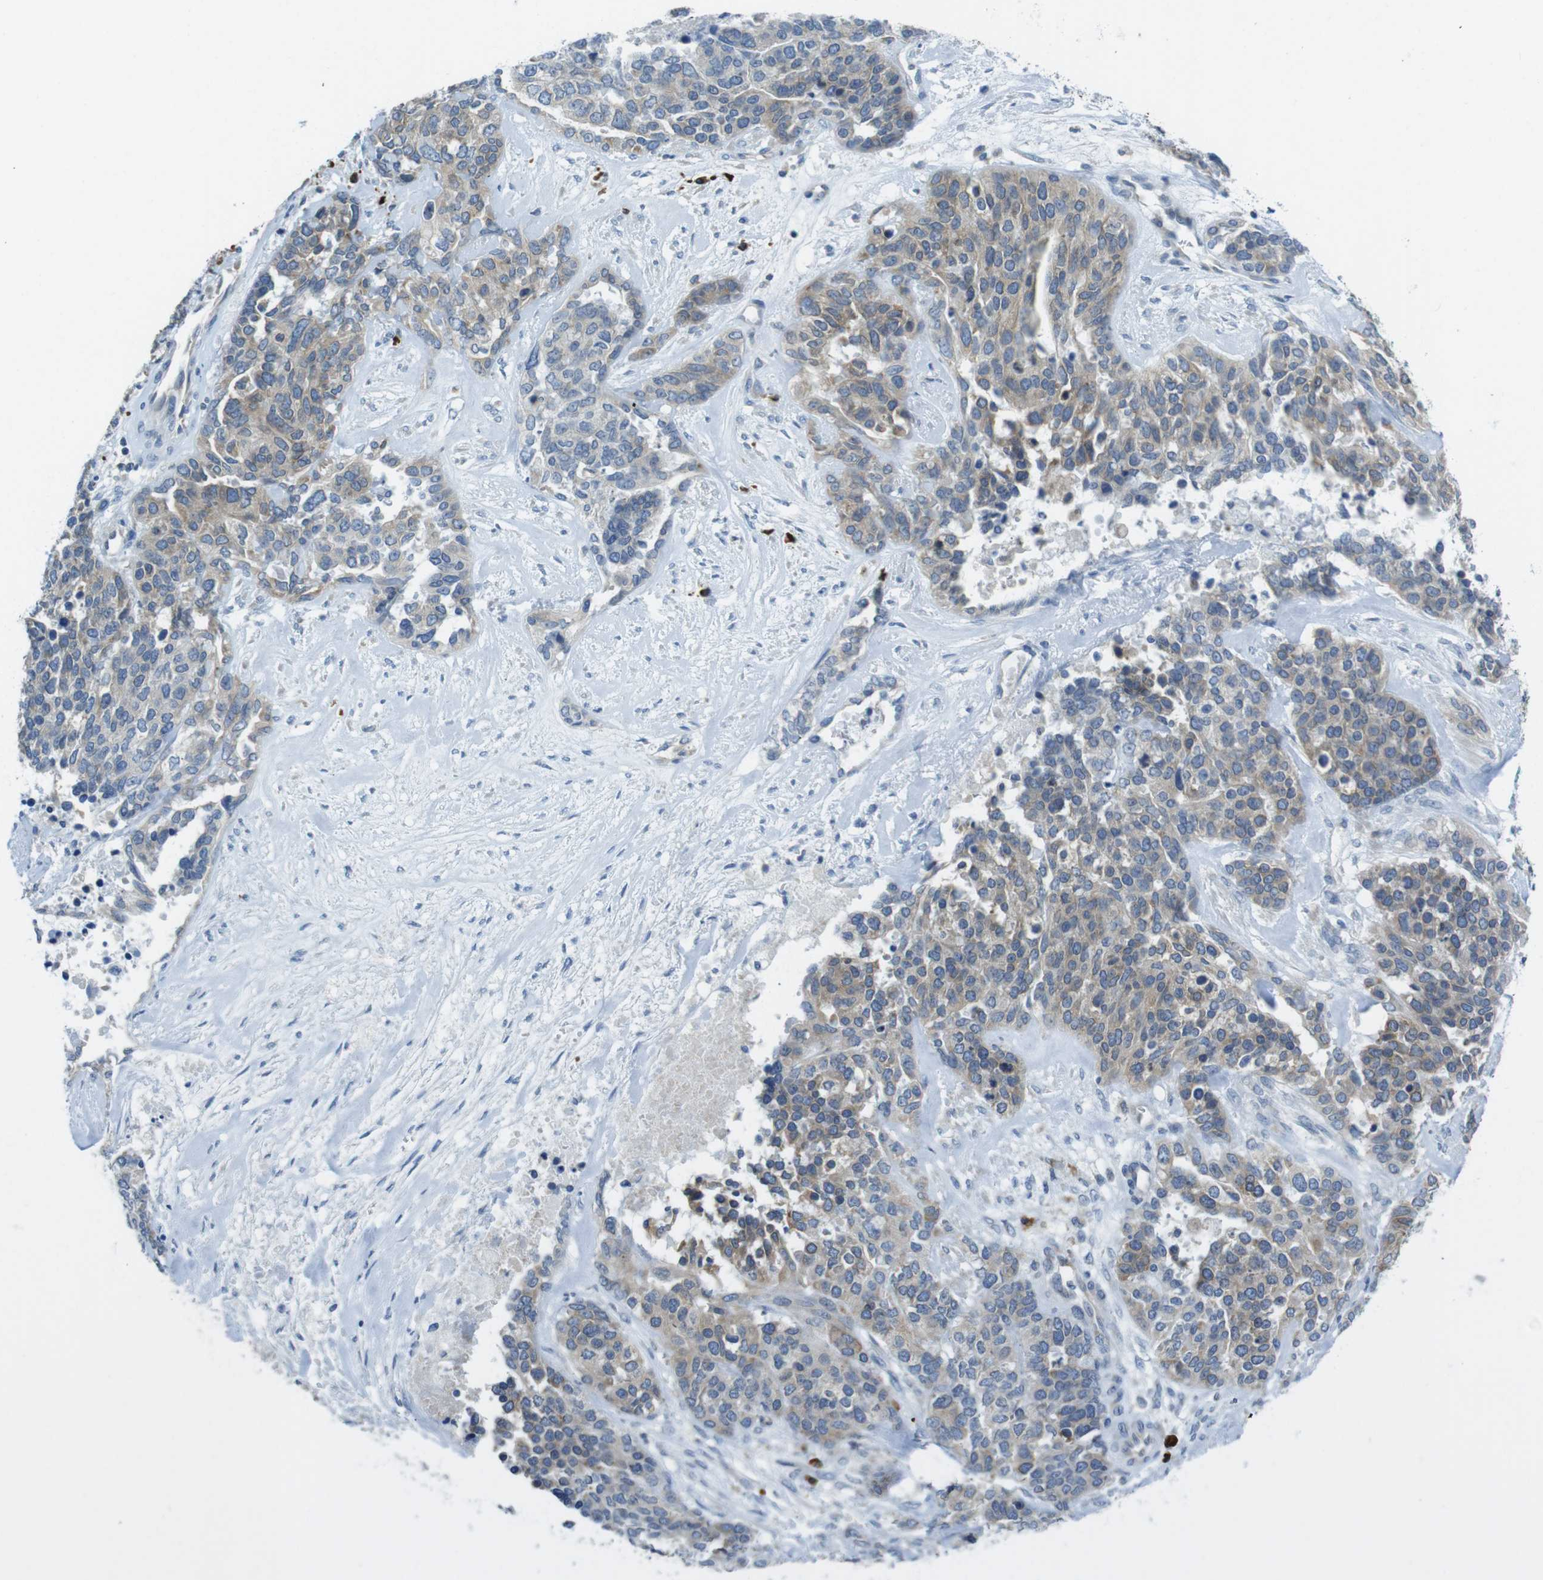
{"staining": {"intensity": "weak", "quantity": ">75%", "location": "cytoplasmic/membranous"}, "tissue": "ovarian cancer", "cell_type": "Tumor cells", "image_type": "cancer", "snomed": [{"axis": "morphology", "description": "Cystadenocarcinoma, serous, NOS"}, {"axis": "topography", "description": "Ovary"}], "caption": "Human ovarian cancer stained for a protein (brown) demonstrates weak cytoplasmic/membranous positive positivity in approximately >75% of tumor cells.", "gene": "CLPTM1L", "patient": {"sex": "female", "age": 44}}